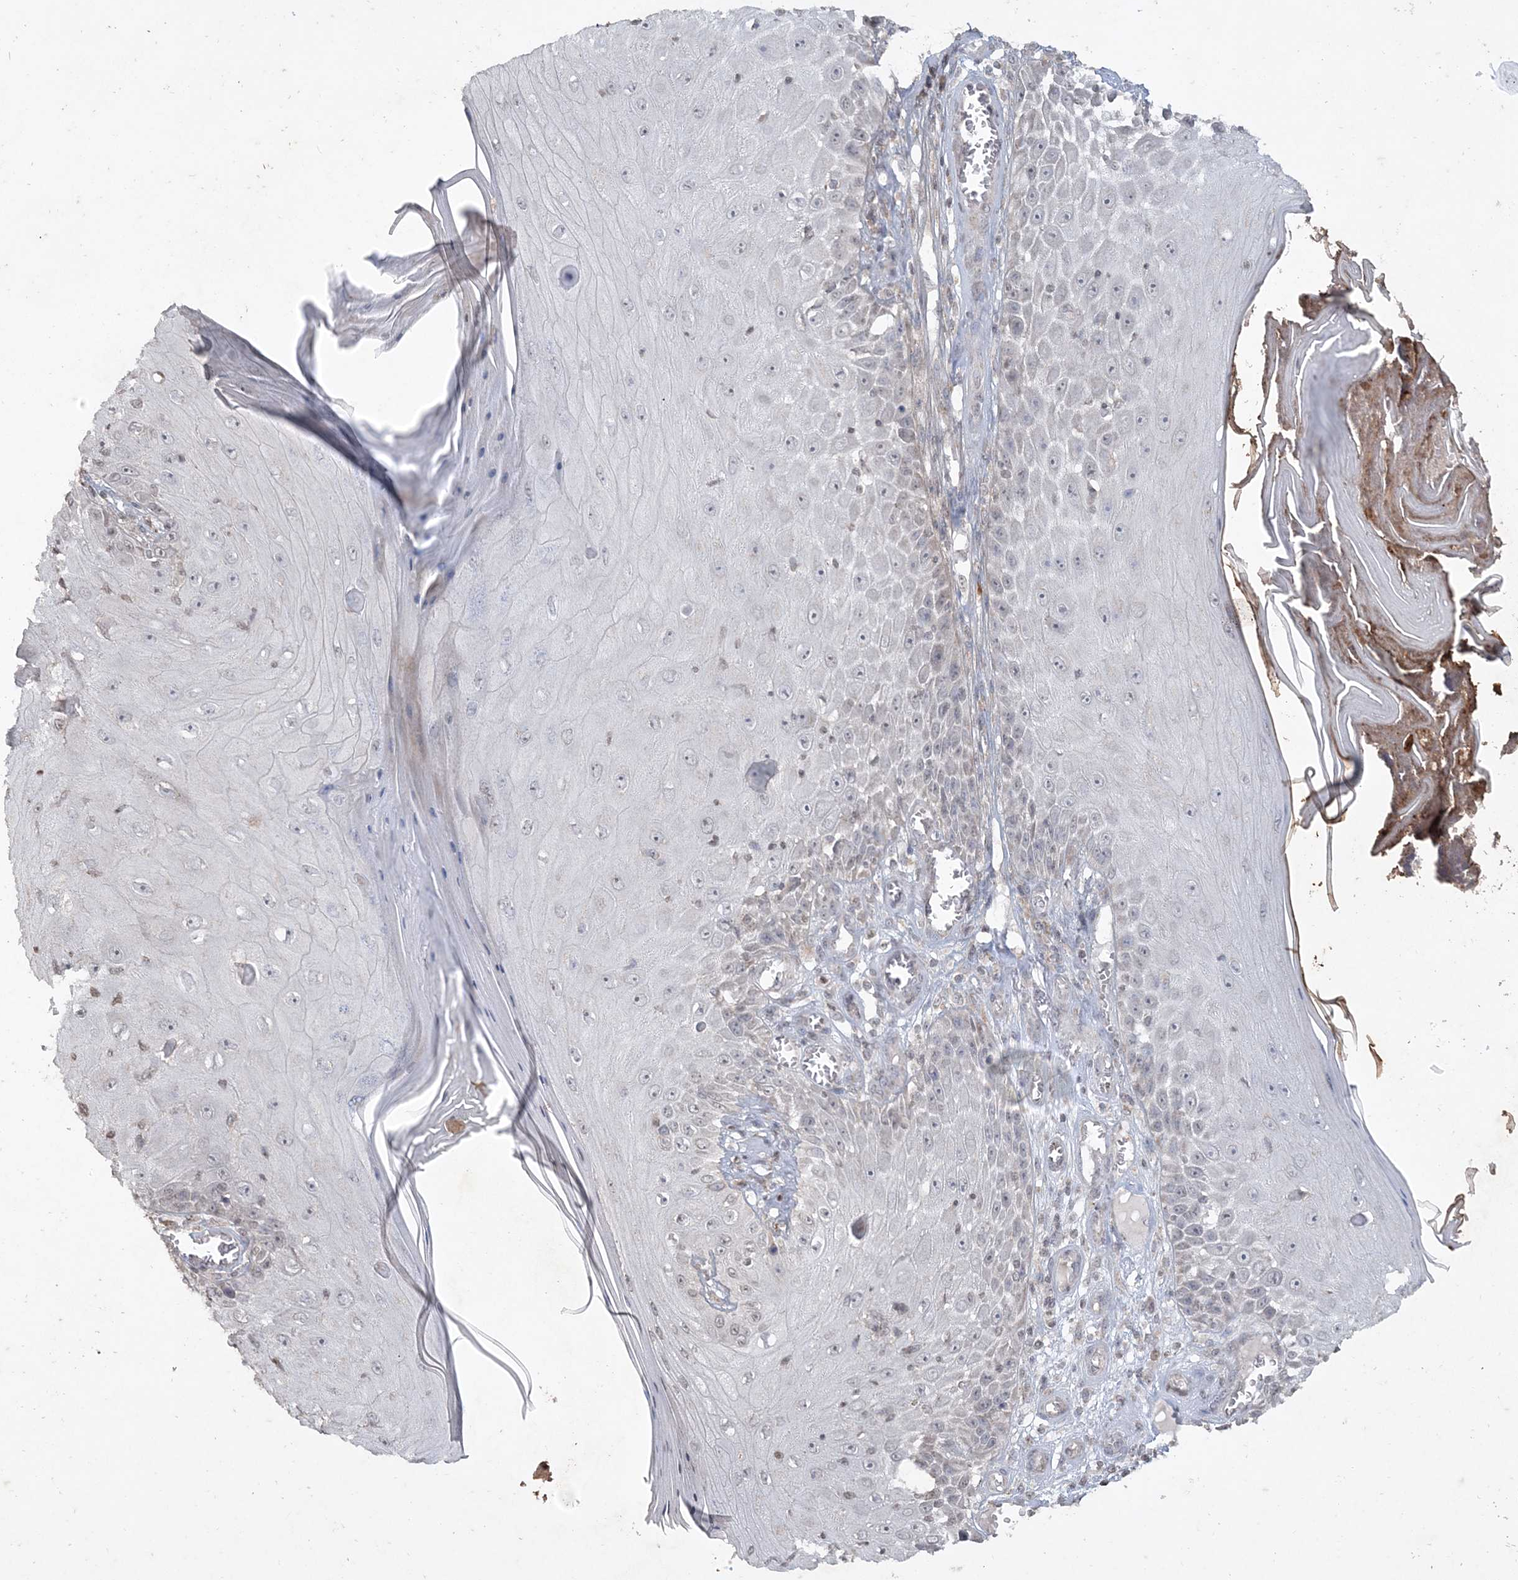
{"staining": {"intensity": "negative", "quantity": "none", "location": "none"}, "tissue": "skin cancer", "cell_type": "Tumor cells", "image_type": "cancer", "snomed": [{"axis": "morphology", "description": "Squamous cell carcinoma, NOS"}, {"axis": "topography", "description": "Skin"}], "caption": "Photomicrograph shows no protein expression in tumor cells of squamous cell carcinoma (skin) tissue. The staining was performed using DAB (3,3'-diaminobenzidine) to visualize the protein expression in brown, while the nuclei were stained in blue with hematoxylin (Magnification: 20x).", "gene": "TTC7A", "patient": {"sex": "female", "age": 73}}